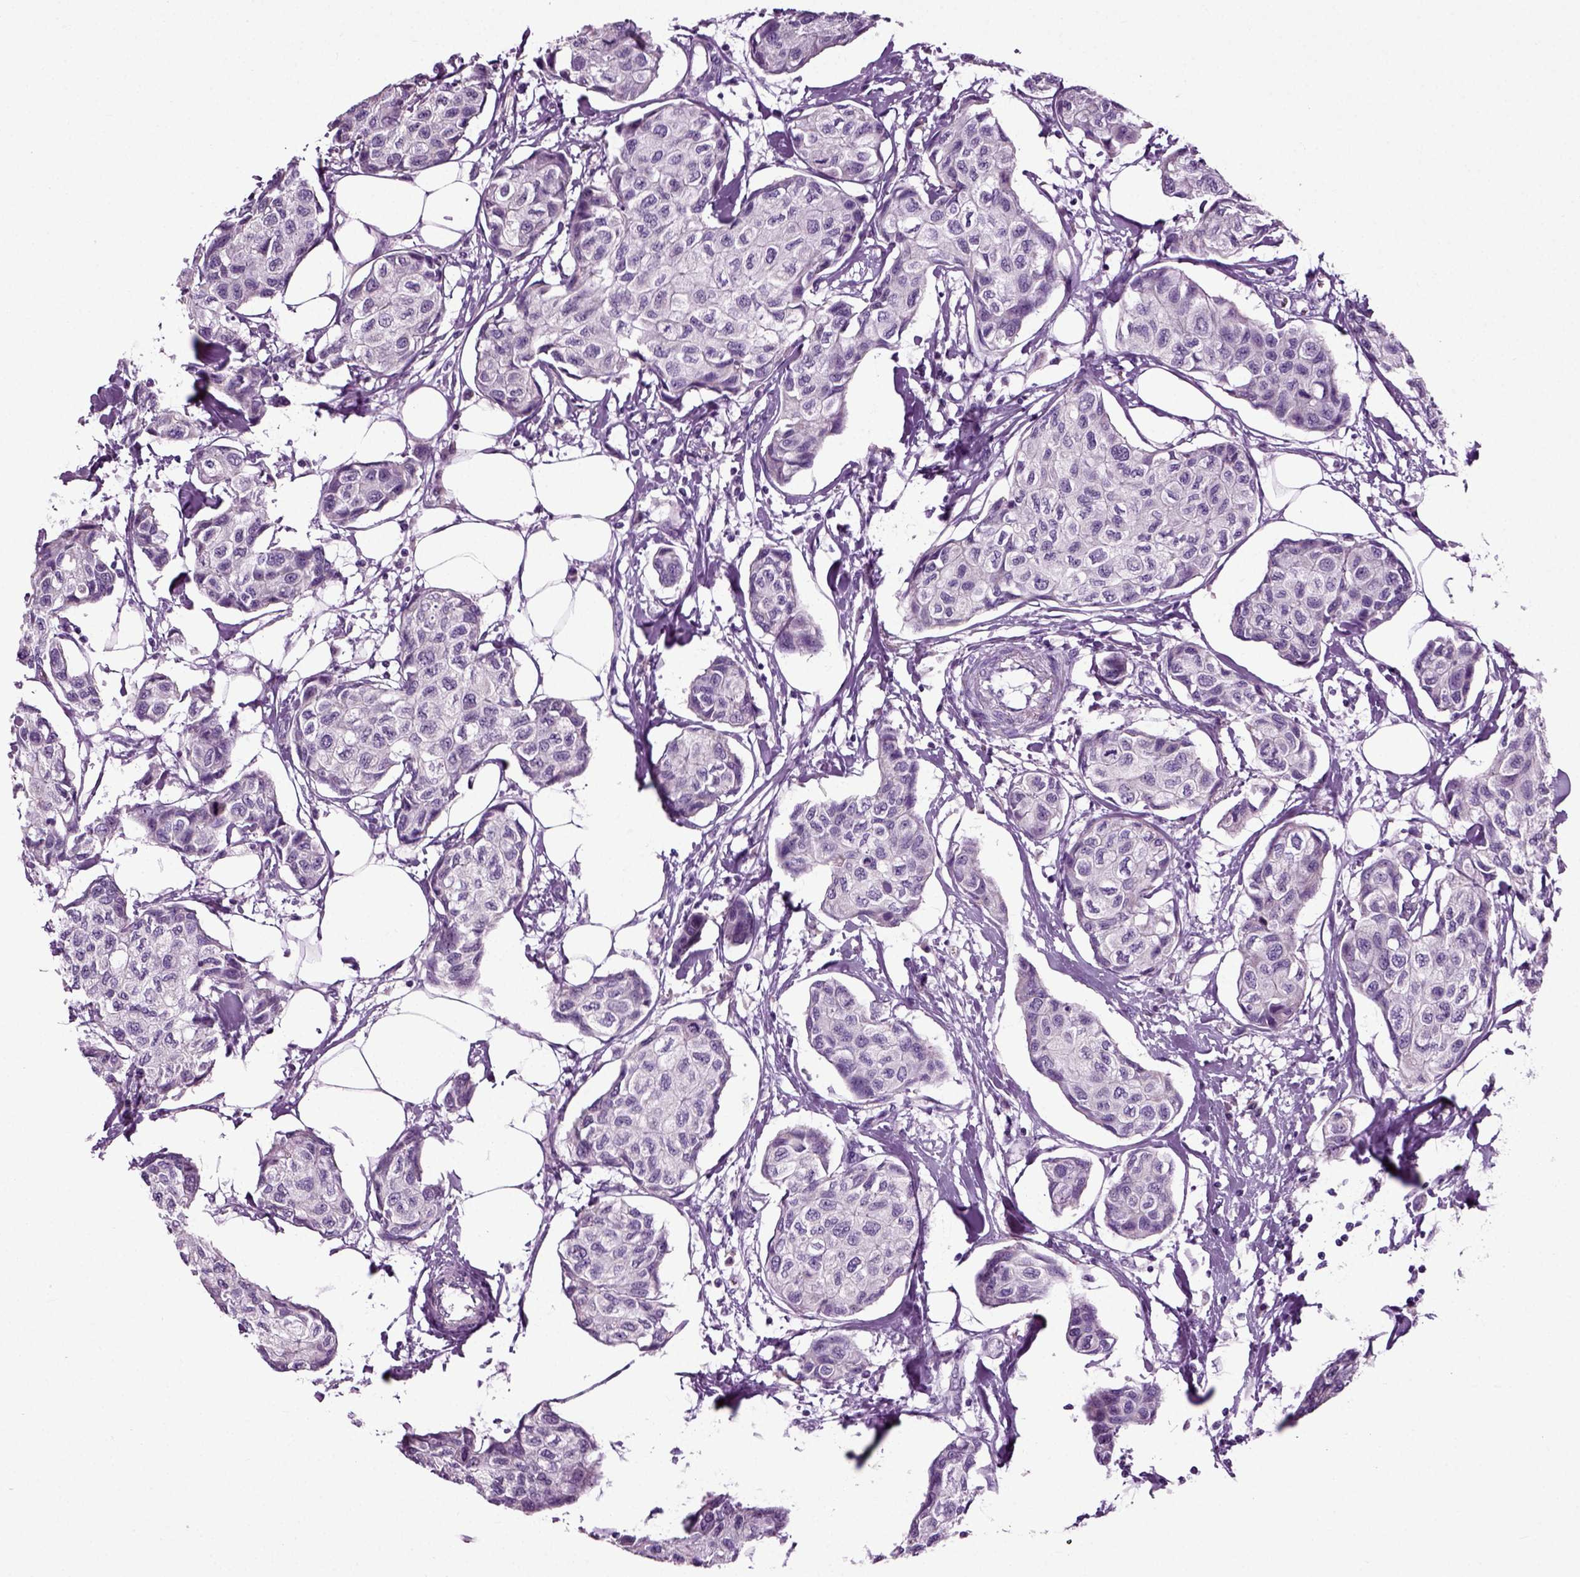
{"staining": {"intensity": "negative", "quantity": "none", "location": "none"}, "tissue": "breast cancer", "cell_type": "Tumor cells", "image_type": "cancer", "snomed": [{"axis": "morphology", "description": "Duct carcinoma"}, {"axis": "topography", "description": "Breast"}], "caption": "Tumor cells show no significant expression in breast invasive ductal carcinoma.", "gene": "SPATA17", "patient": {"sex": "female", "age": 80}}